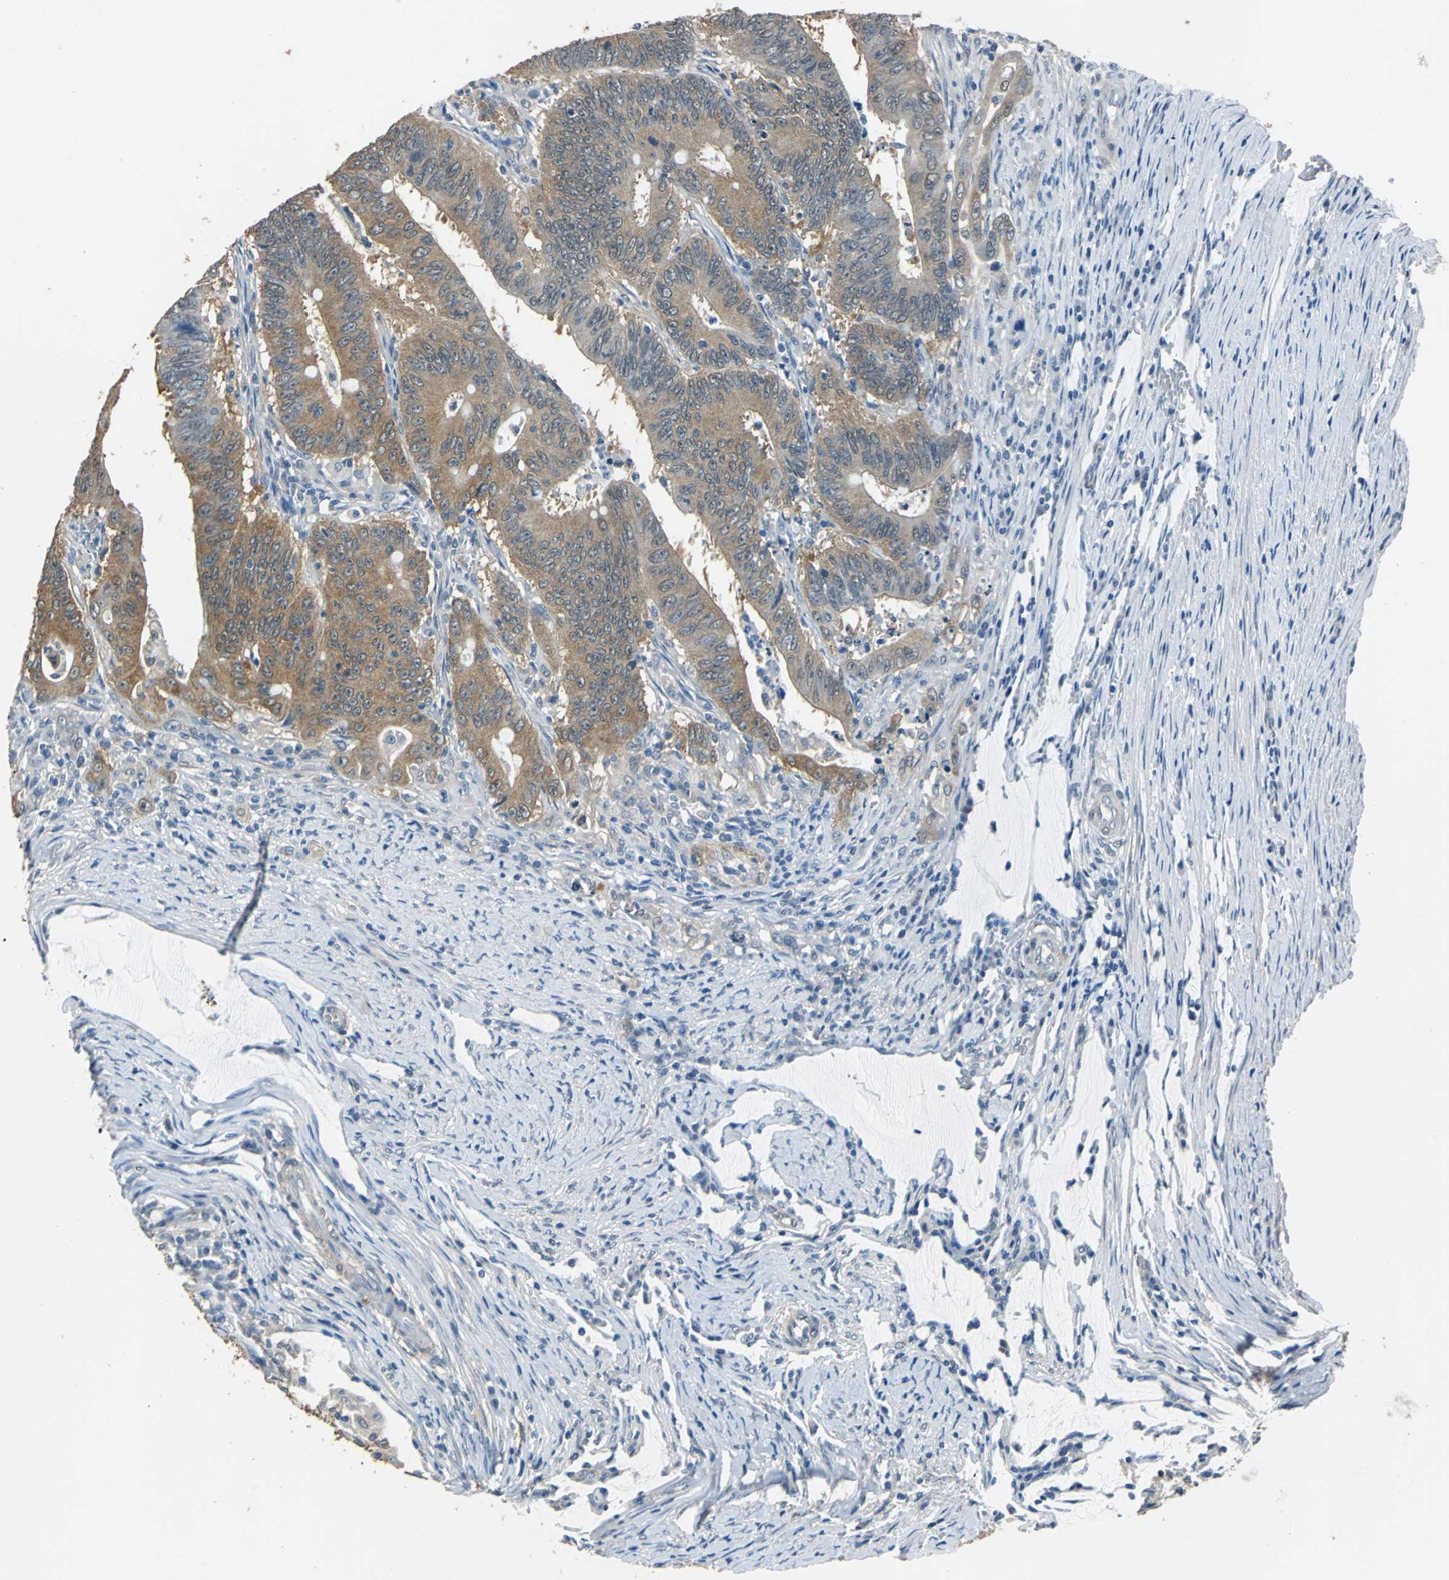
{"staining": {"intensity": "moderate", "quantity": ">75%", "location": "cytoplasmic/membranous"}, "tissue": "colorectal cancer", "cell_type": "Tumor cells", "image_type": "cancer", "snomed": [{"axis": "morphology", "description": "Adenocarcinoma, NOS"}, {"axis": "topography", "description": "Colon"}], "caption": "Colorectal adenocarcinoma stained with a brown dye displays moderate cytoplasmic/membranous positive expression in approximately >75% of tumor cells.", "gene": "FKBP4", "patient": {"sex": "male", "age": 45}}